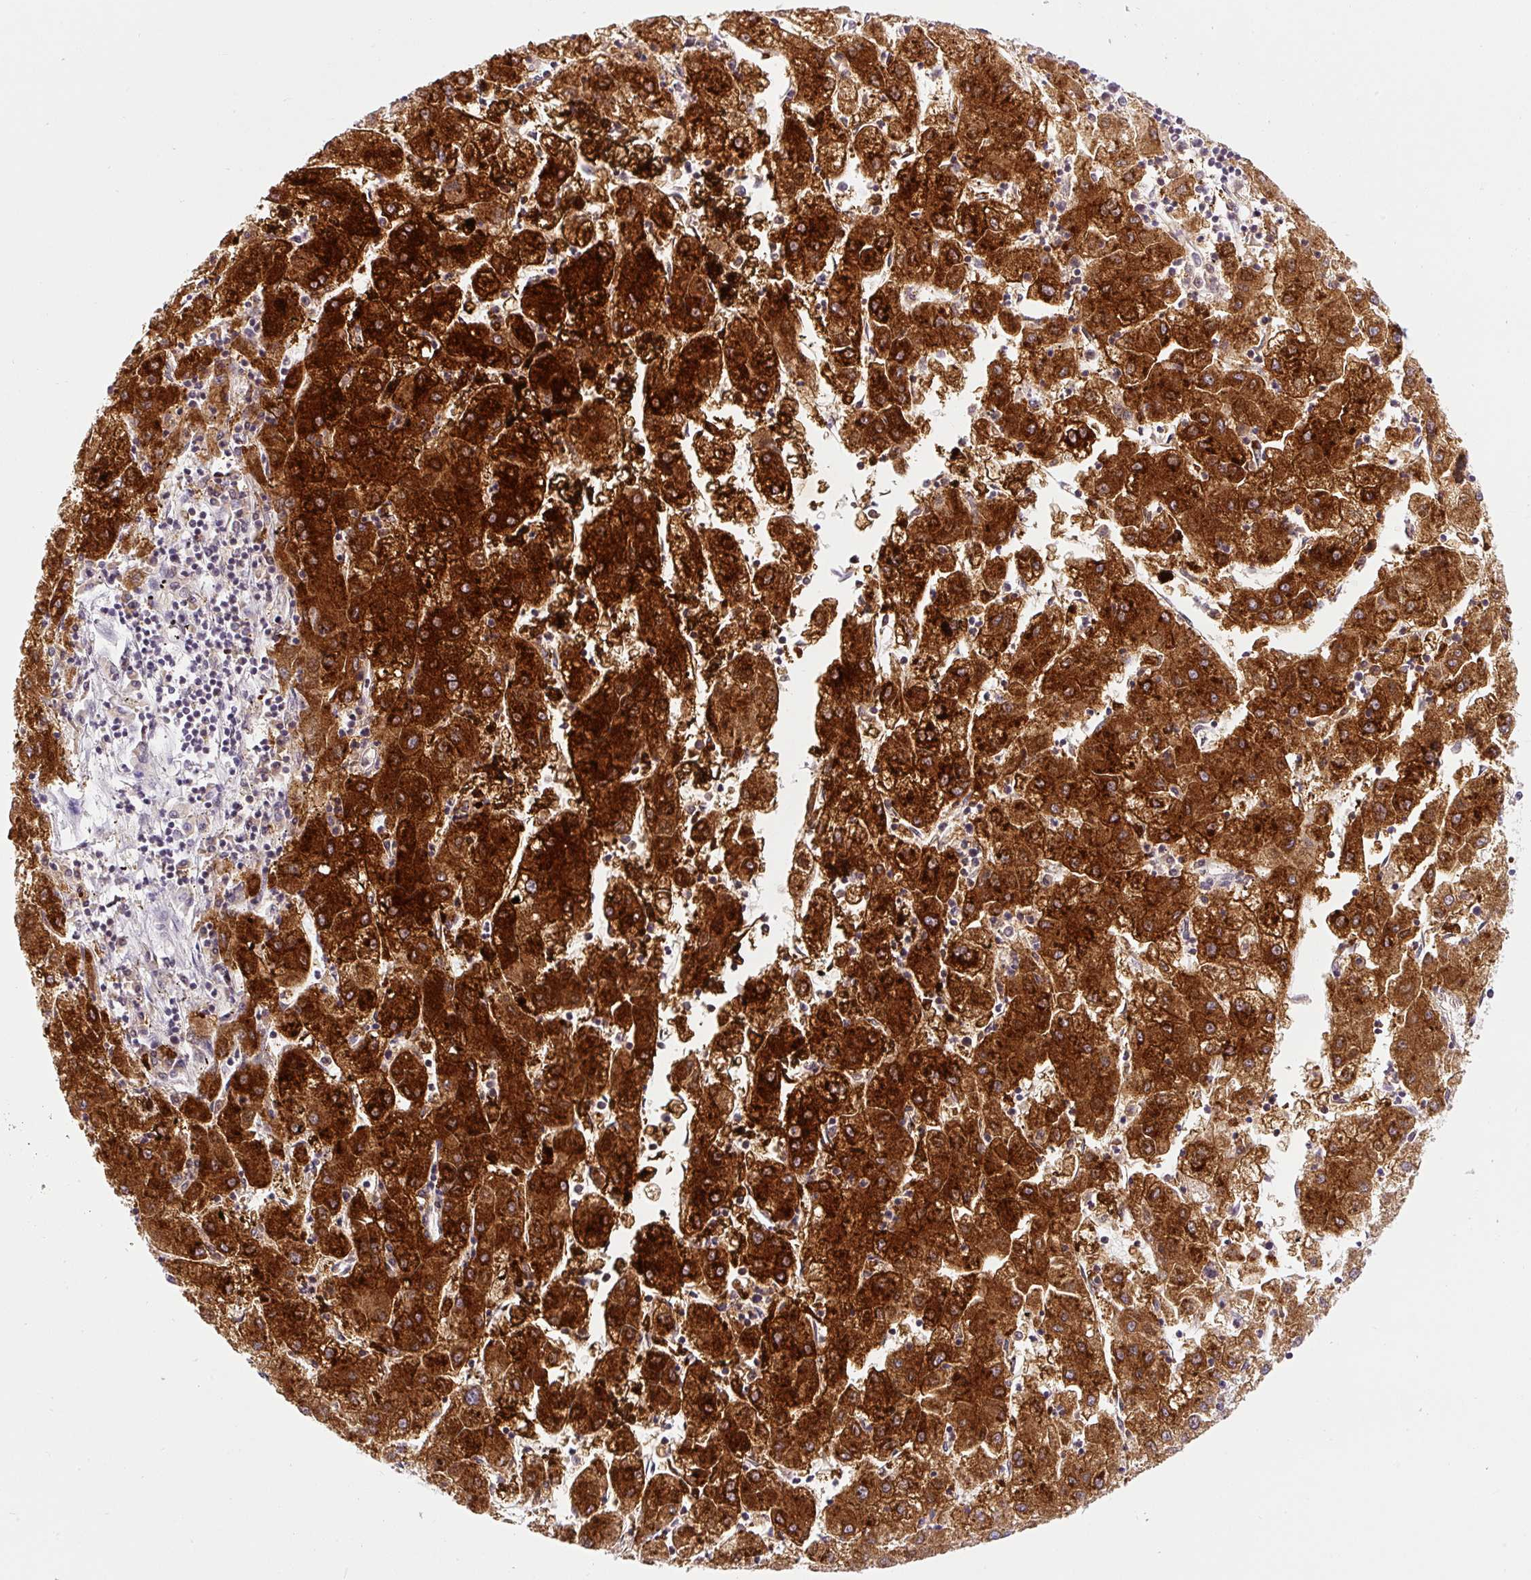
{"staining": {"intensity": "strong", "quantity": ">75%", "location": "cytoplasmic/membranous"}, "tissue": "liver cancer", "cell_type": "Tumor cells", "image_type": "cancer", "snomed": [{"axis": "morphology", "description": "Carcinoma, Hepatocellular, NOS"}, {"axis": "topography", "description": "Liver"}], "caption": "Immunohistochemistry (IHC) staining of liver hepatocellular carcinoma, which demonstrates high levels of strong cytoplasmic/membranous expression in about >75% of tumor cells indicating strong cytoplasmic/membranous protein positivity. The staining was performed using DAB (3,3'-diaminobenzidine) (brown) for protein detection and nuclei were counterstained in hematoxylin (blue).", "gene": "PCM1", "patient": {"sex": "male", "age": 72}}